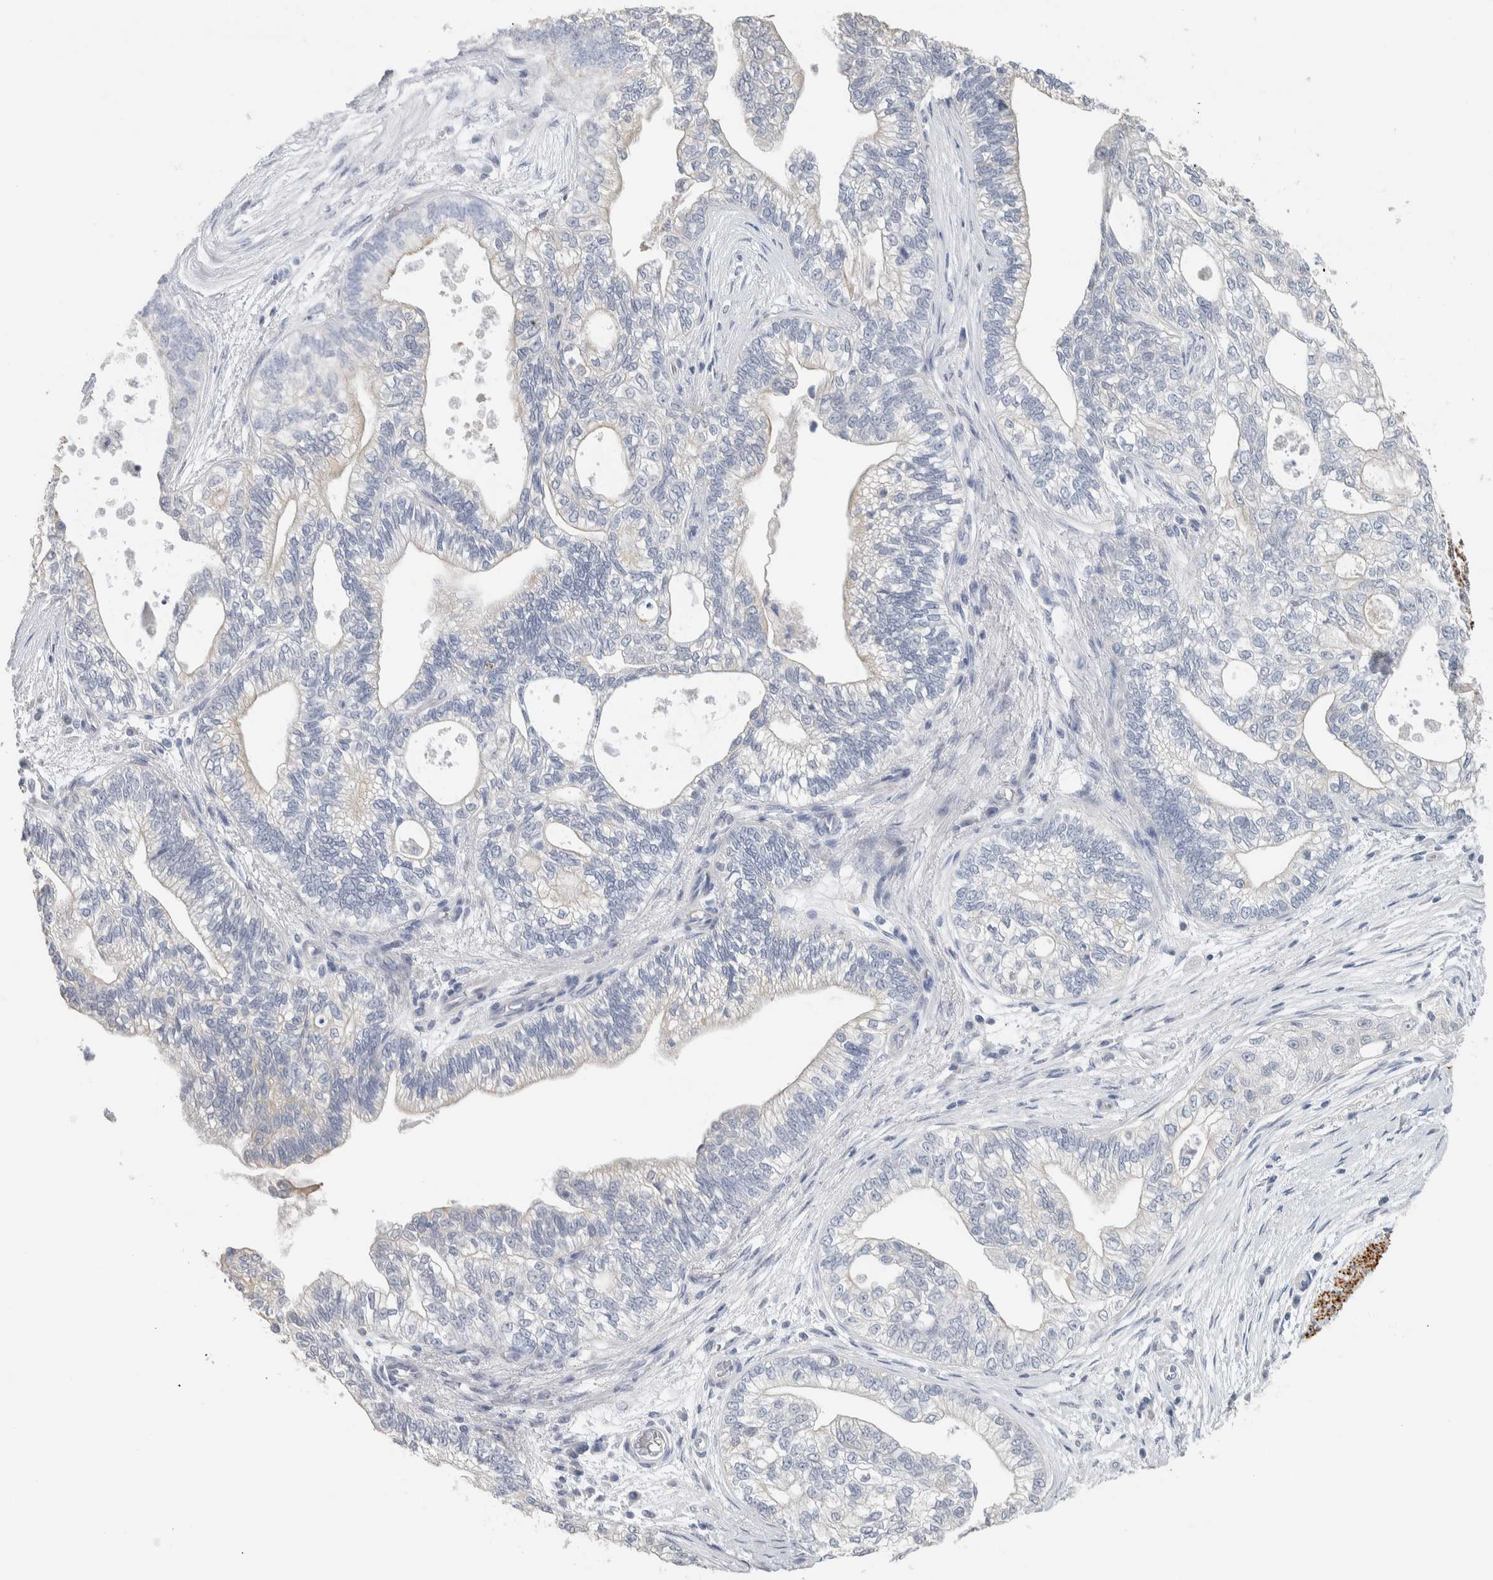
{"staining": {"intensity": "negative", "quantity": "none", "location": "none"}, "tissue": "pancreatic cancer", "cell_type": "Tumor cells", "image_type": "cancer", "snomed": [{"axis": "morphology", "description": "Adenocarcinoma, NOS"}, {"axis": "topography", "description": "Pancreas"}], "caption": "High power microscopy image of an immunohistochemistry image of pancreatic adenocarcinoma, revealing no significant positivity in tumor cells. Brightfield microscopy of immunohistochemistry (IHC) stained with DAB (3,3'-diaminobenzidine) (brown) and hematoxylin (blue), captured at high magnification.", "gene": "NEFM", "patient": {"sex": "male", "age": 72}}